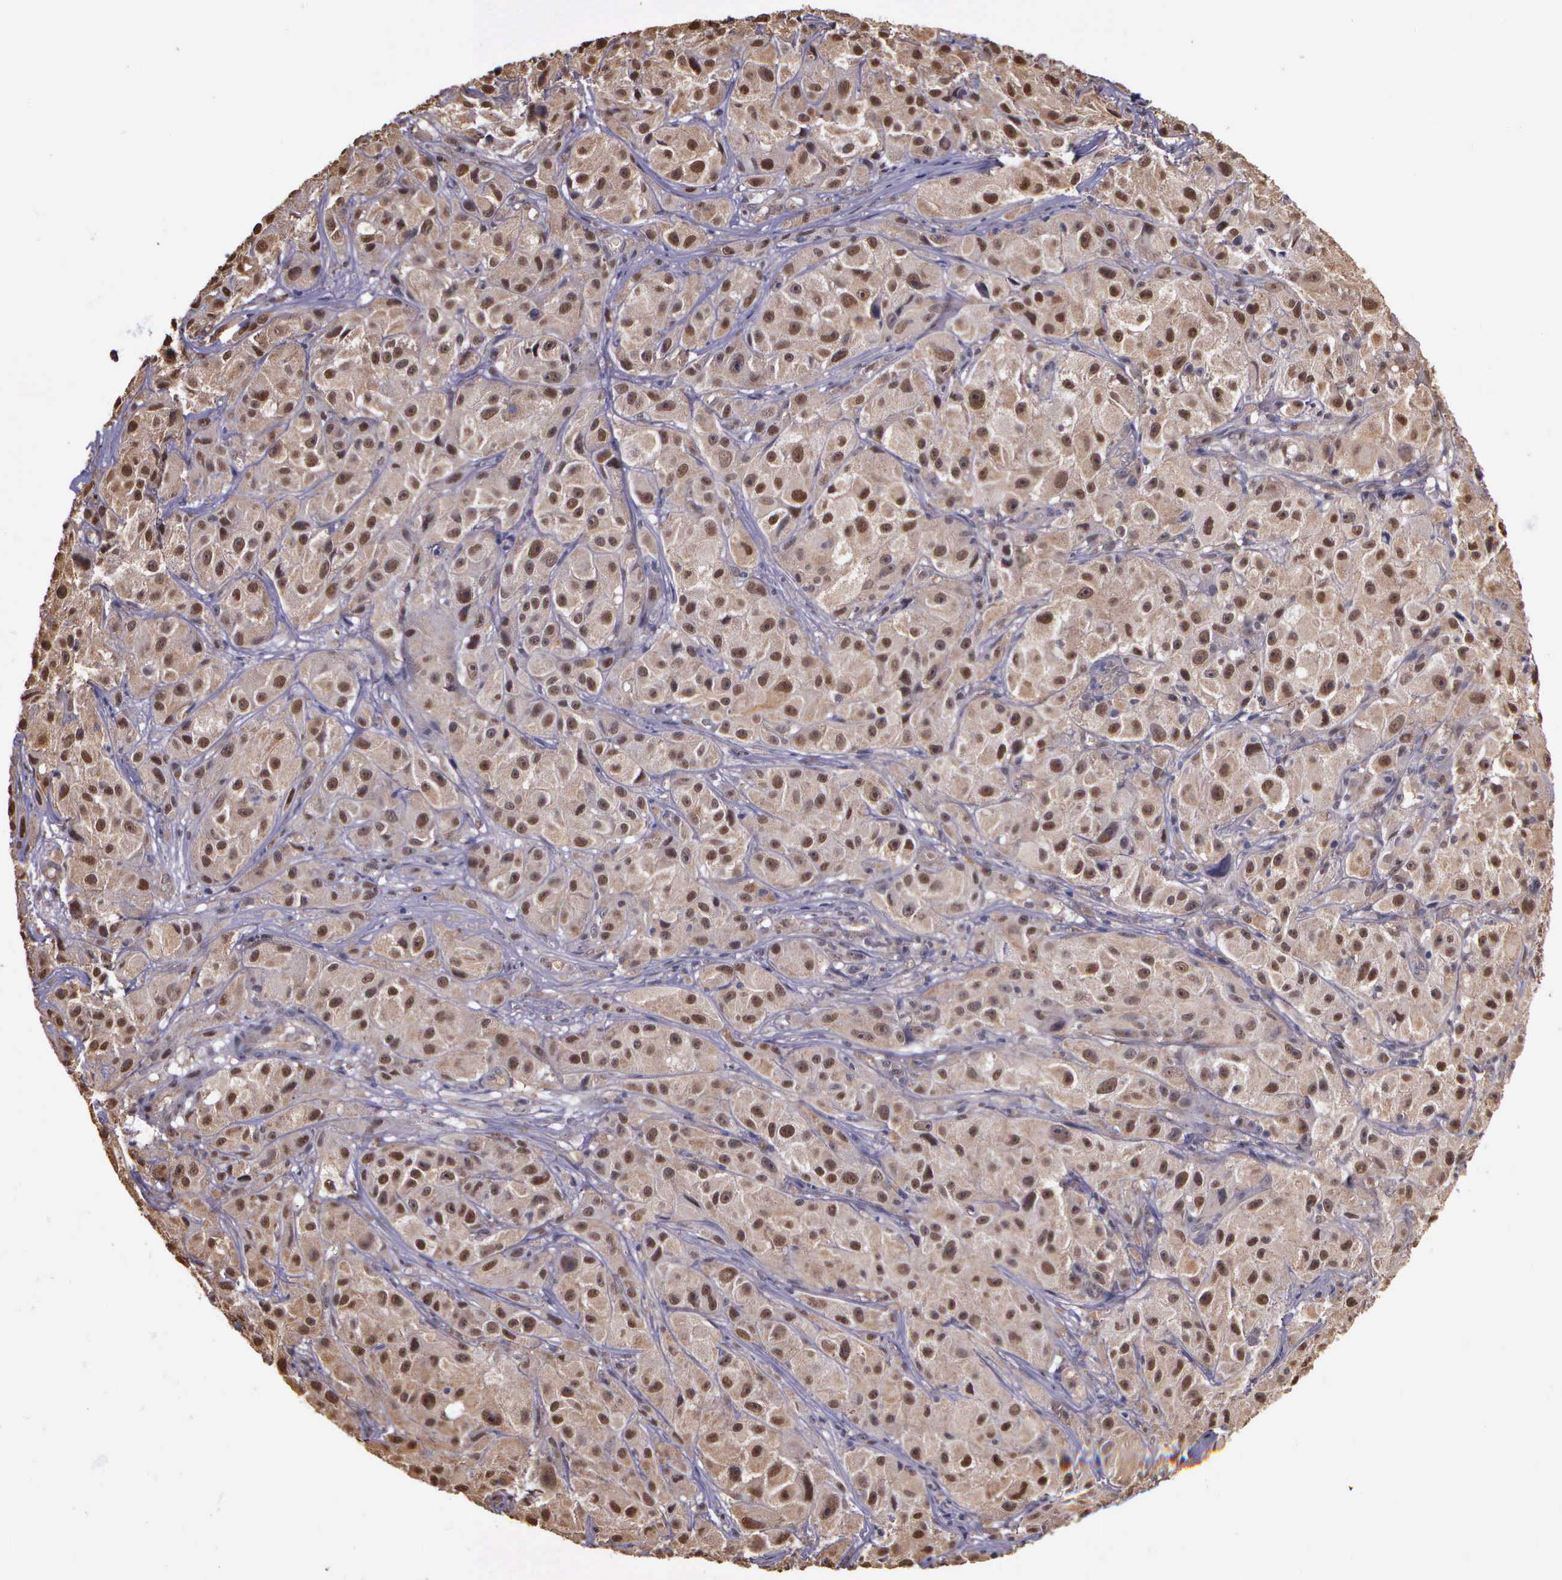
{"staining": {"intensity": "moderate", "quantity": ">75%", "location": "cytoplasmic/membranous,nuclear"}, "tissue": "melanoma", "cell_type": "Tumor cells", "image_type": "cancer", "snomed": [{"axis": "morphology", "description": "Malignant melanoma, NOS"}, {"axis": "topography", "description": "Skin"}], "caption": "A medium amount of moderate cytoplasmic/membranous and nuclear expression is appreciated in approximately >75% of tumor cells in malignant melanoma tissue.", "gene": "PSMC1", "patient": {"sex": "male", "age": 56}}